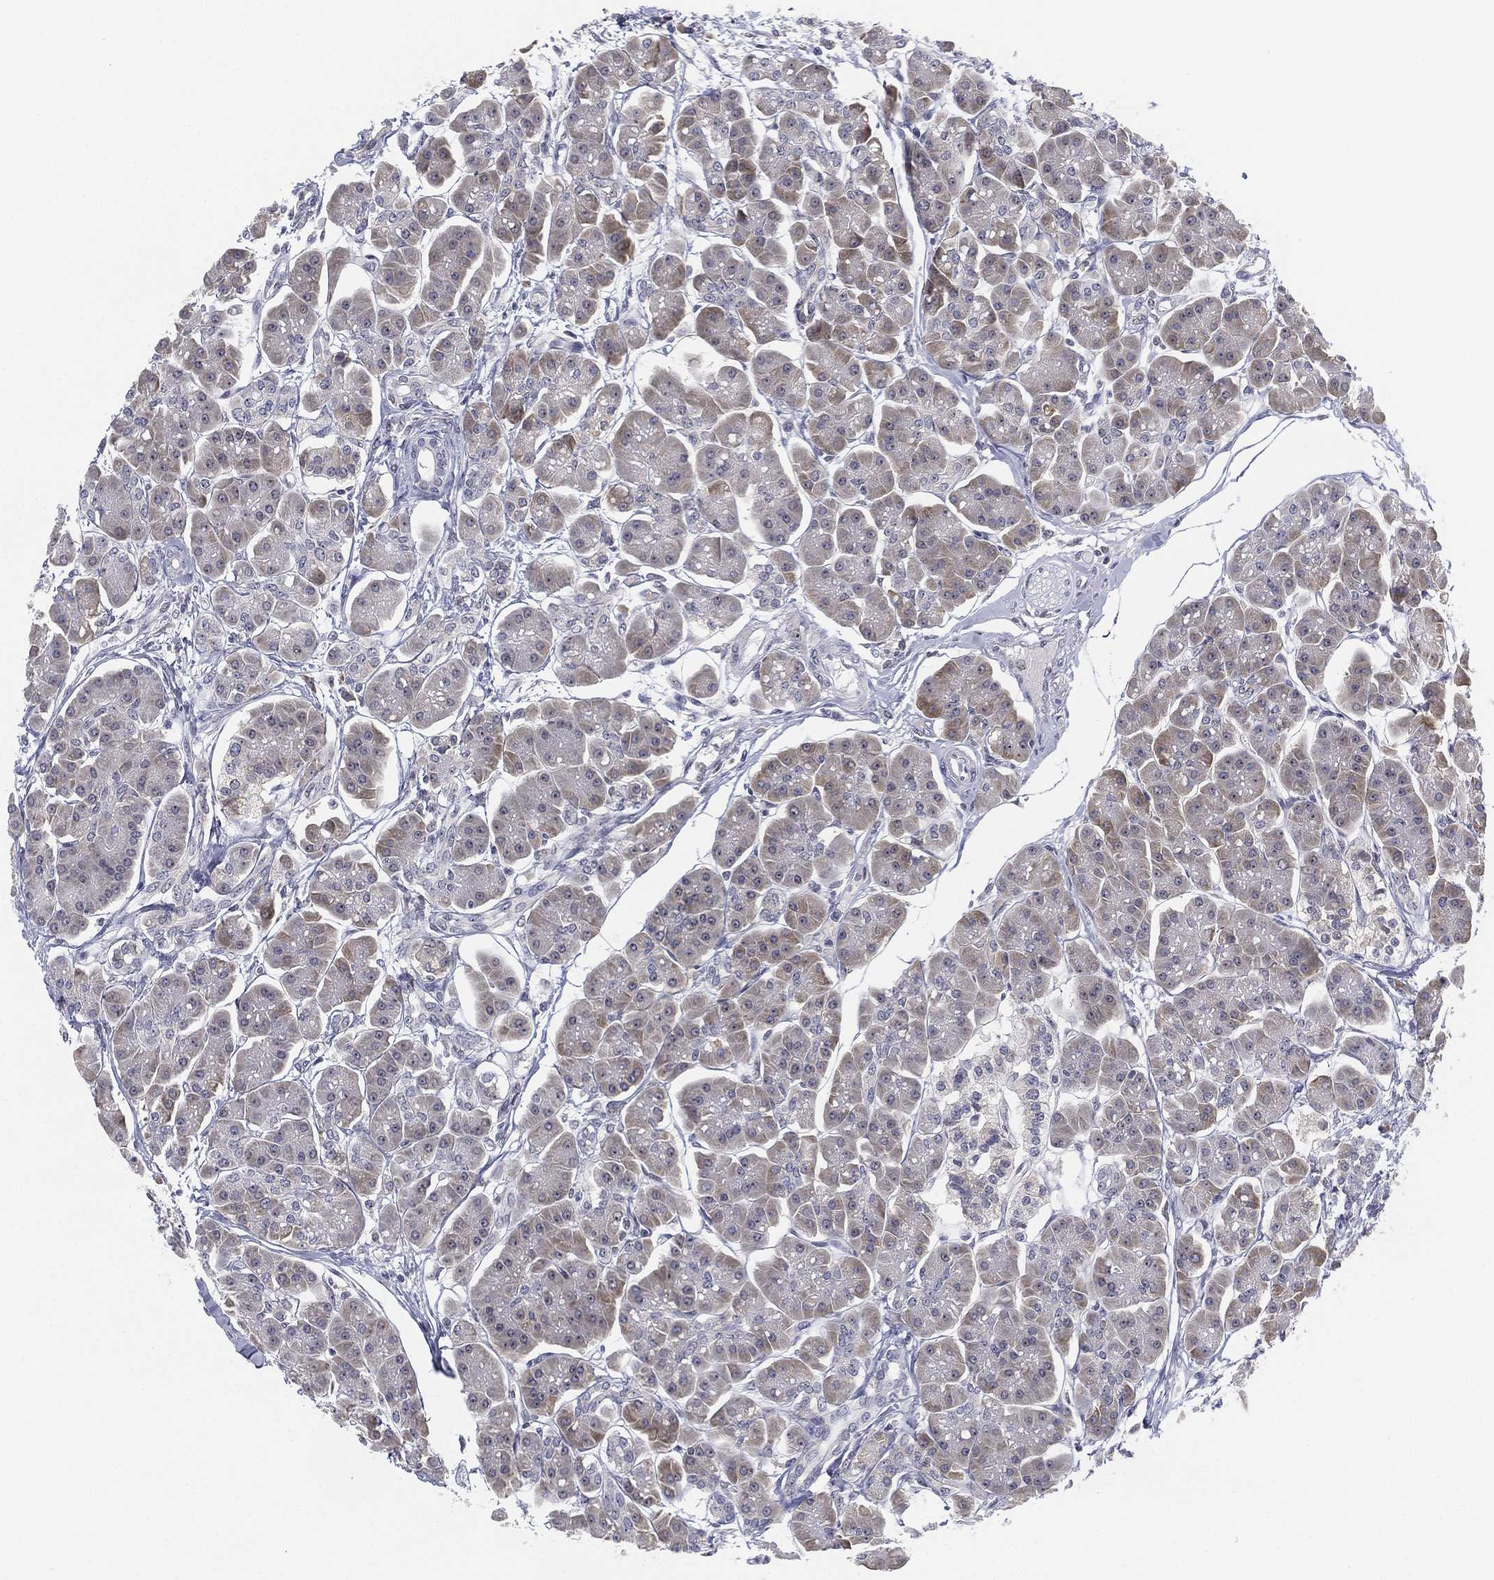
{"staining": {"intensity": "weak", "quantity": "<25%", "location": "cytoplasmic/membranous"}, "tissue": "pancreas", "cell_type": "Exocrine glandular cells", "image_type": "normal", "snomed": [{"axis": "morphology", "description": "Normal tissue, NOS"}, {"axis": "topography", "description": "Adipose tissue"}, {"axis": "topography", "description": "Pancreas"}, {"axis": "topography", "description": "Peripheral nerve tissue"}], "caption": "Exocrine glandular cells show no significant protein expression in unremarkable pancreas. (DAB (3,3'-diaminobenzidine) immunohistochemistry with hematoxylin counter stain).", "gene": "MS4A8", "patient": {"sex": "female", "age": 58}}